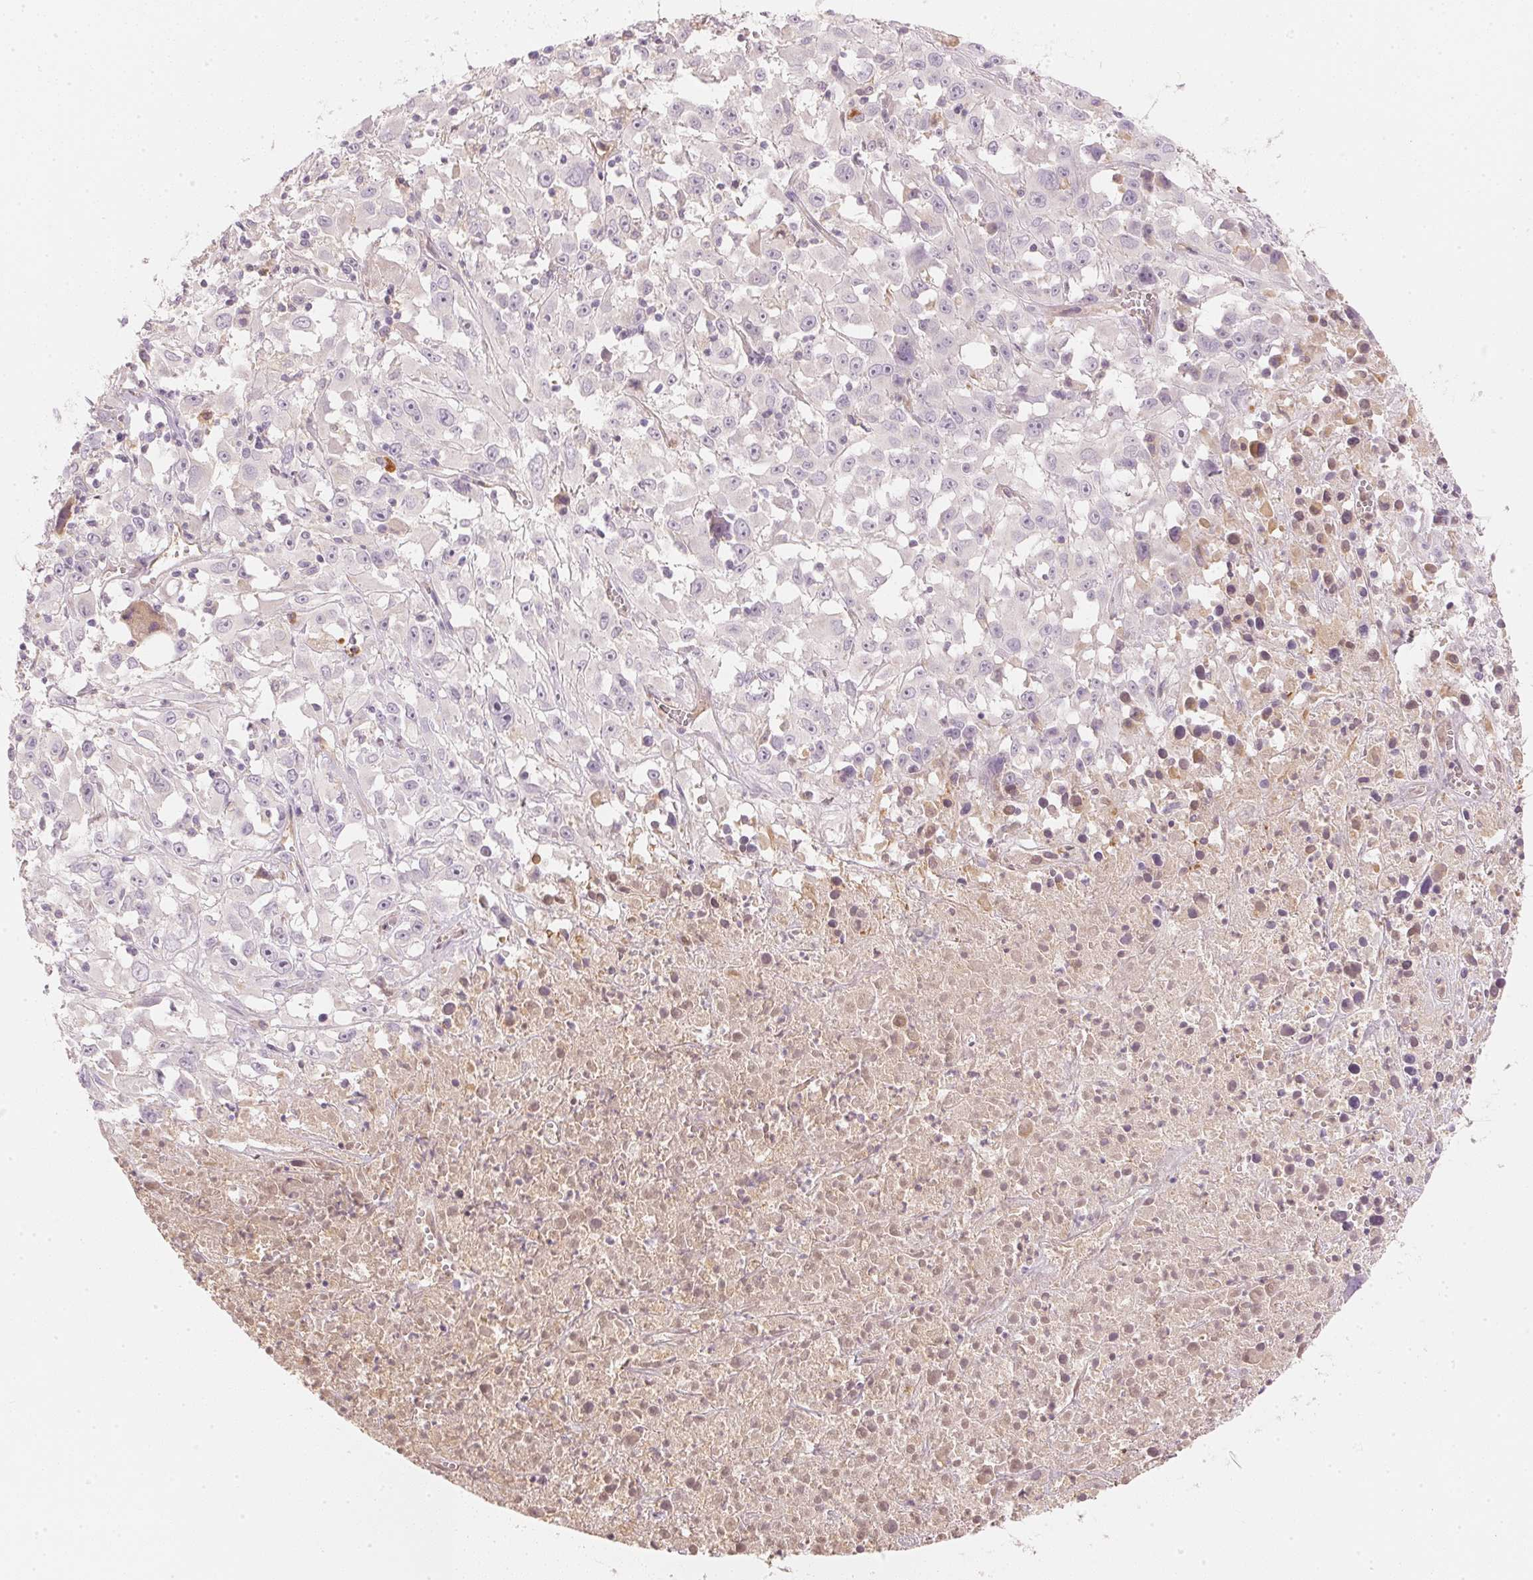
{"staining": {"intensity": "negative", "quantity": "none", "location": "none"}, "tissue": "melanoma", "cell_type": "Tumor cells", "image_type": "cancer", "snomed": [{"axis": "morphology", "description": "Malignant melanoma, Metastatic site"}, {"axis": "topography", "description": "Soft tissue"}], "caption": "Human melanoma stained for a protein using immunohistochemistry (IHC) demonstrates no positivity in tumor cells.", "gene": "RMDN2", "patient": {"sex": "male", "age": 50}}